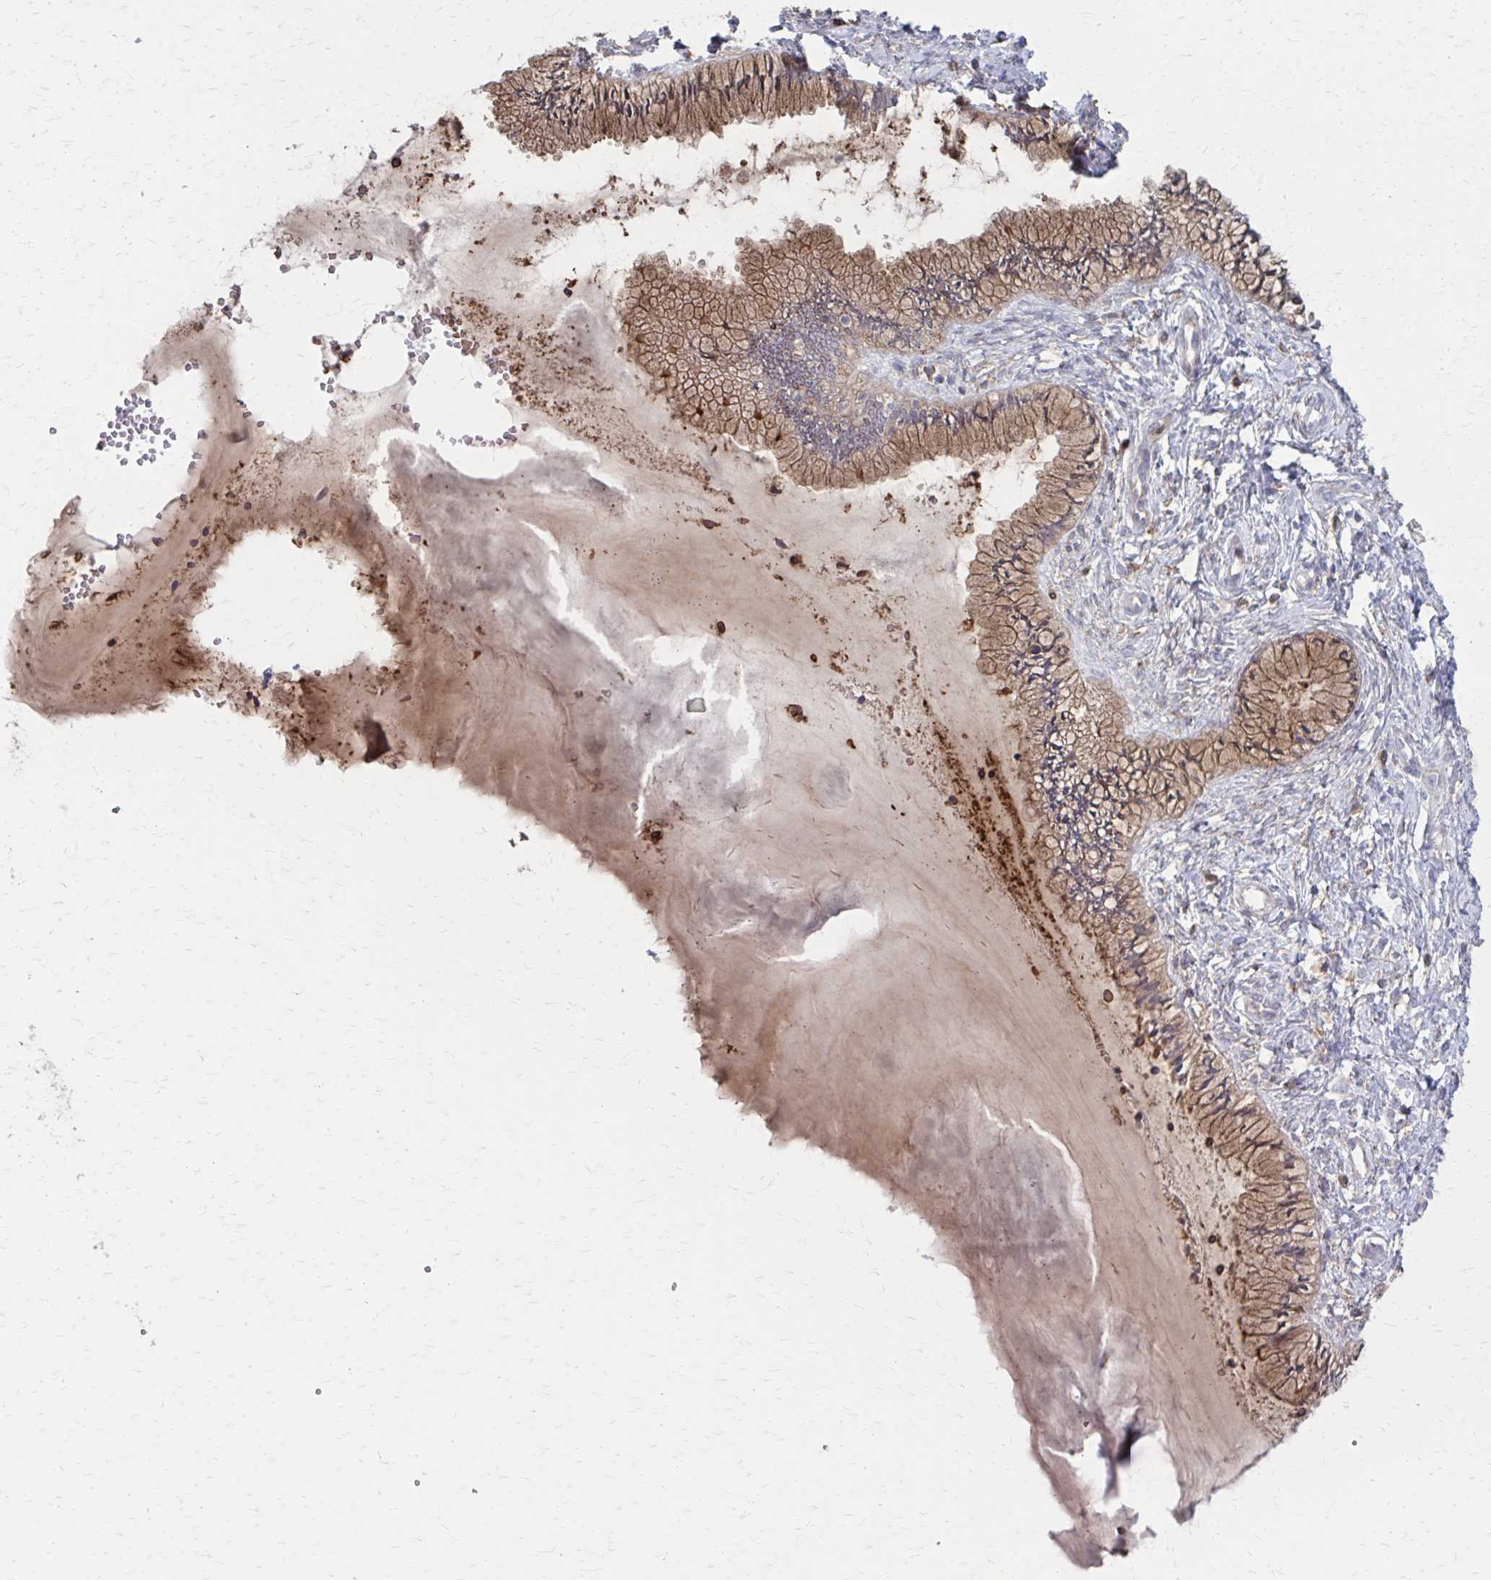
{"staining": {"intensity": "moderate", "quantity": ">75%", "location": "cytoplasmic/membranous"}, "tissue": "cervix", "cell_type": "Glandular cells", "image_type": "normal", "snomed": [{"axis": "morphology", "description": "Normal tissue, NOS"}, {"axis": "topography", "description": "Cervix"}], "caption": "Moderate cytoplasmic/membranous expression is appreciated in about >75% of glandular cells in benign cervix.", "gene": "MMP14", "patient": {"sex": "female", "age": 37}}